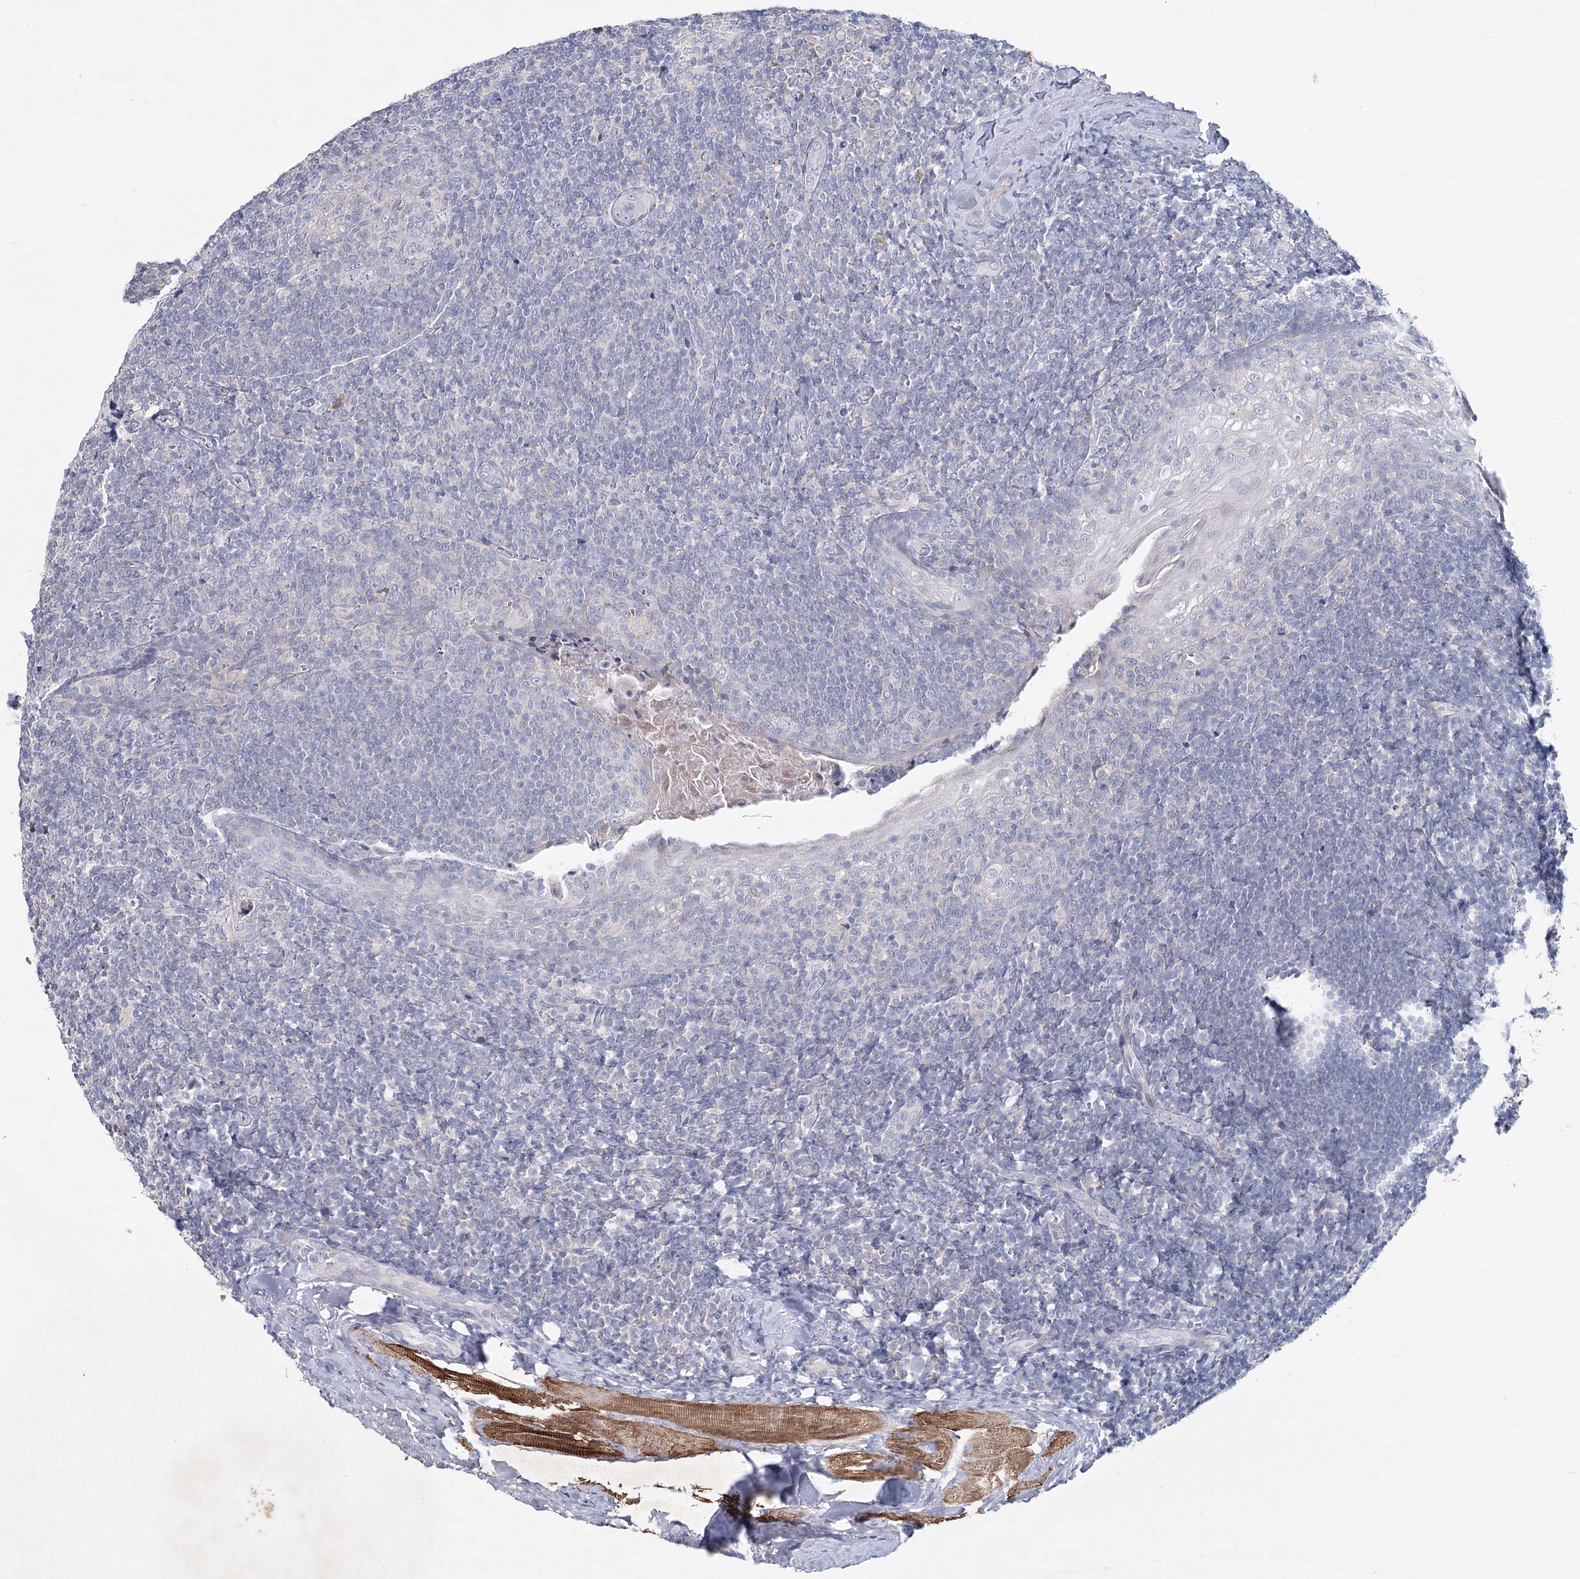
{"staining": {"intensity": "negative", "quantity": "none", "location": "none"}, "tissue": "tonsil", "cell_type": "Germinal center cells", "image_type": "normal", "snomed": [{"axis": "morphology", "description": "Normal tissue, NOS"}, {"axis": "topography", "description": "Tonsil"}], "caption": "Immunohistochemical staining of unremarkable human tonsil reveals no significant staining in germinal center cells.", "gene": "MAP3K13", "patient": {"sex": "male", "age": 37}}